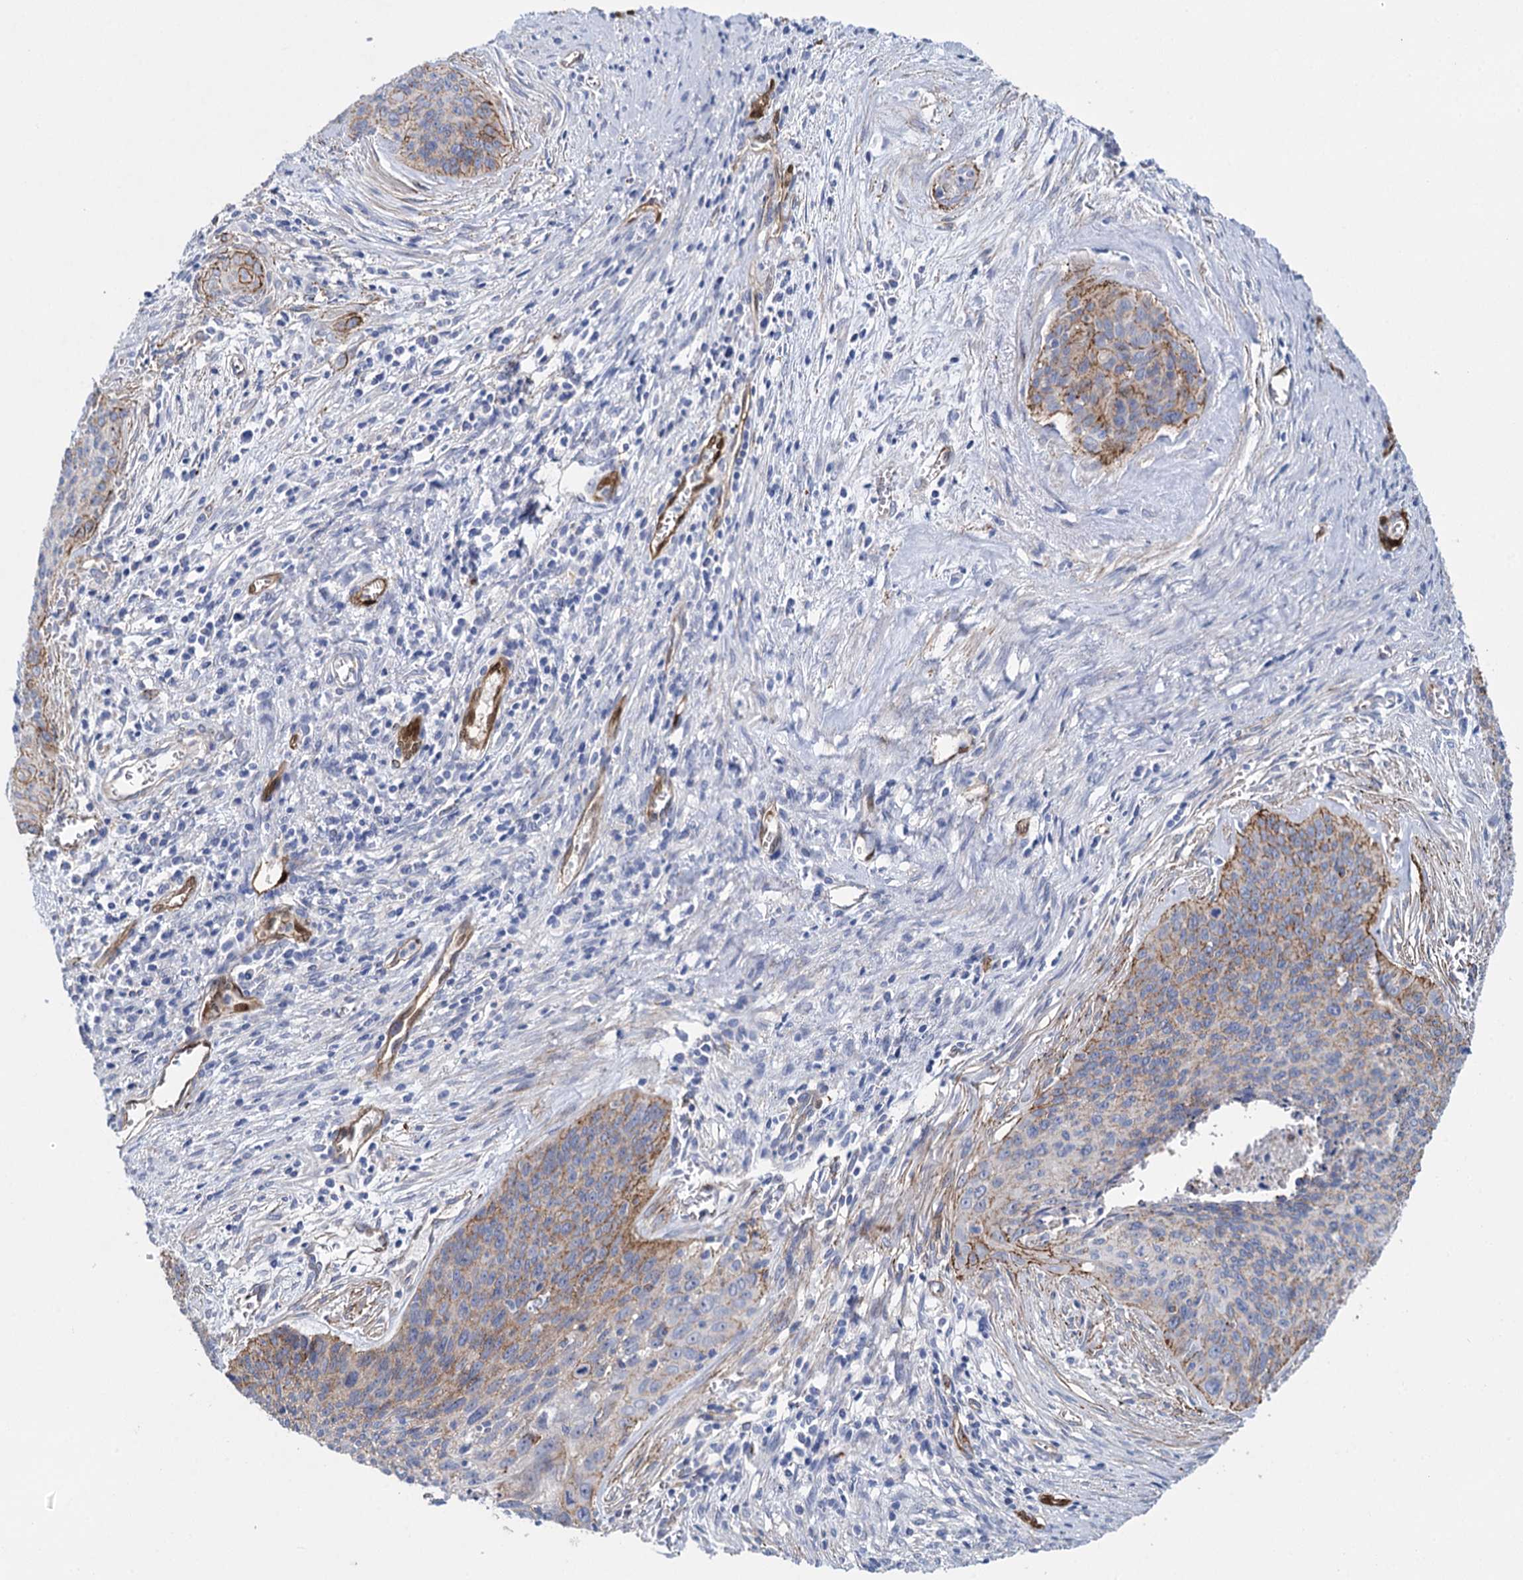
{"staining": {"intensity": "moderate", "quantity": "<25%", "location": "cytoplasmic/membranous"}, "tissue": "cervical cancer", "cell_type": "Tumor cells", "image_type": "cancer", "snomed": [{"axis": "morphology", "description": "Squamous cell carcinoma, NOS"}, {"axis": "topography", "description": "Cervix"}], "caption": "Protein expression analysis of human cervical cancer reveals moderate cytoplasmic/membranous positivity in approximately <25% of tumor cells. (DAB (3,3'-diaminobenzidine) IHC with brightfield microscopy, high magnification).", "gene": "SNCG", "patient": {"sex": "female", "age": 55}}